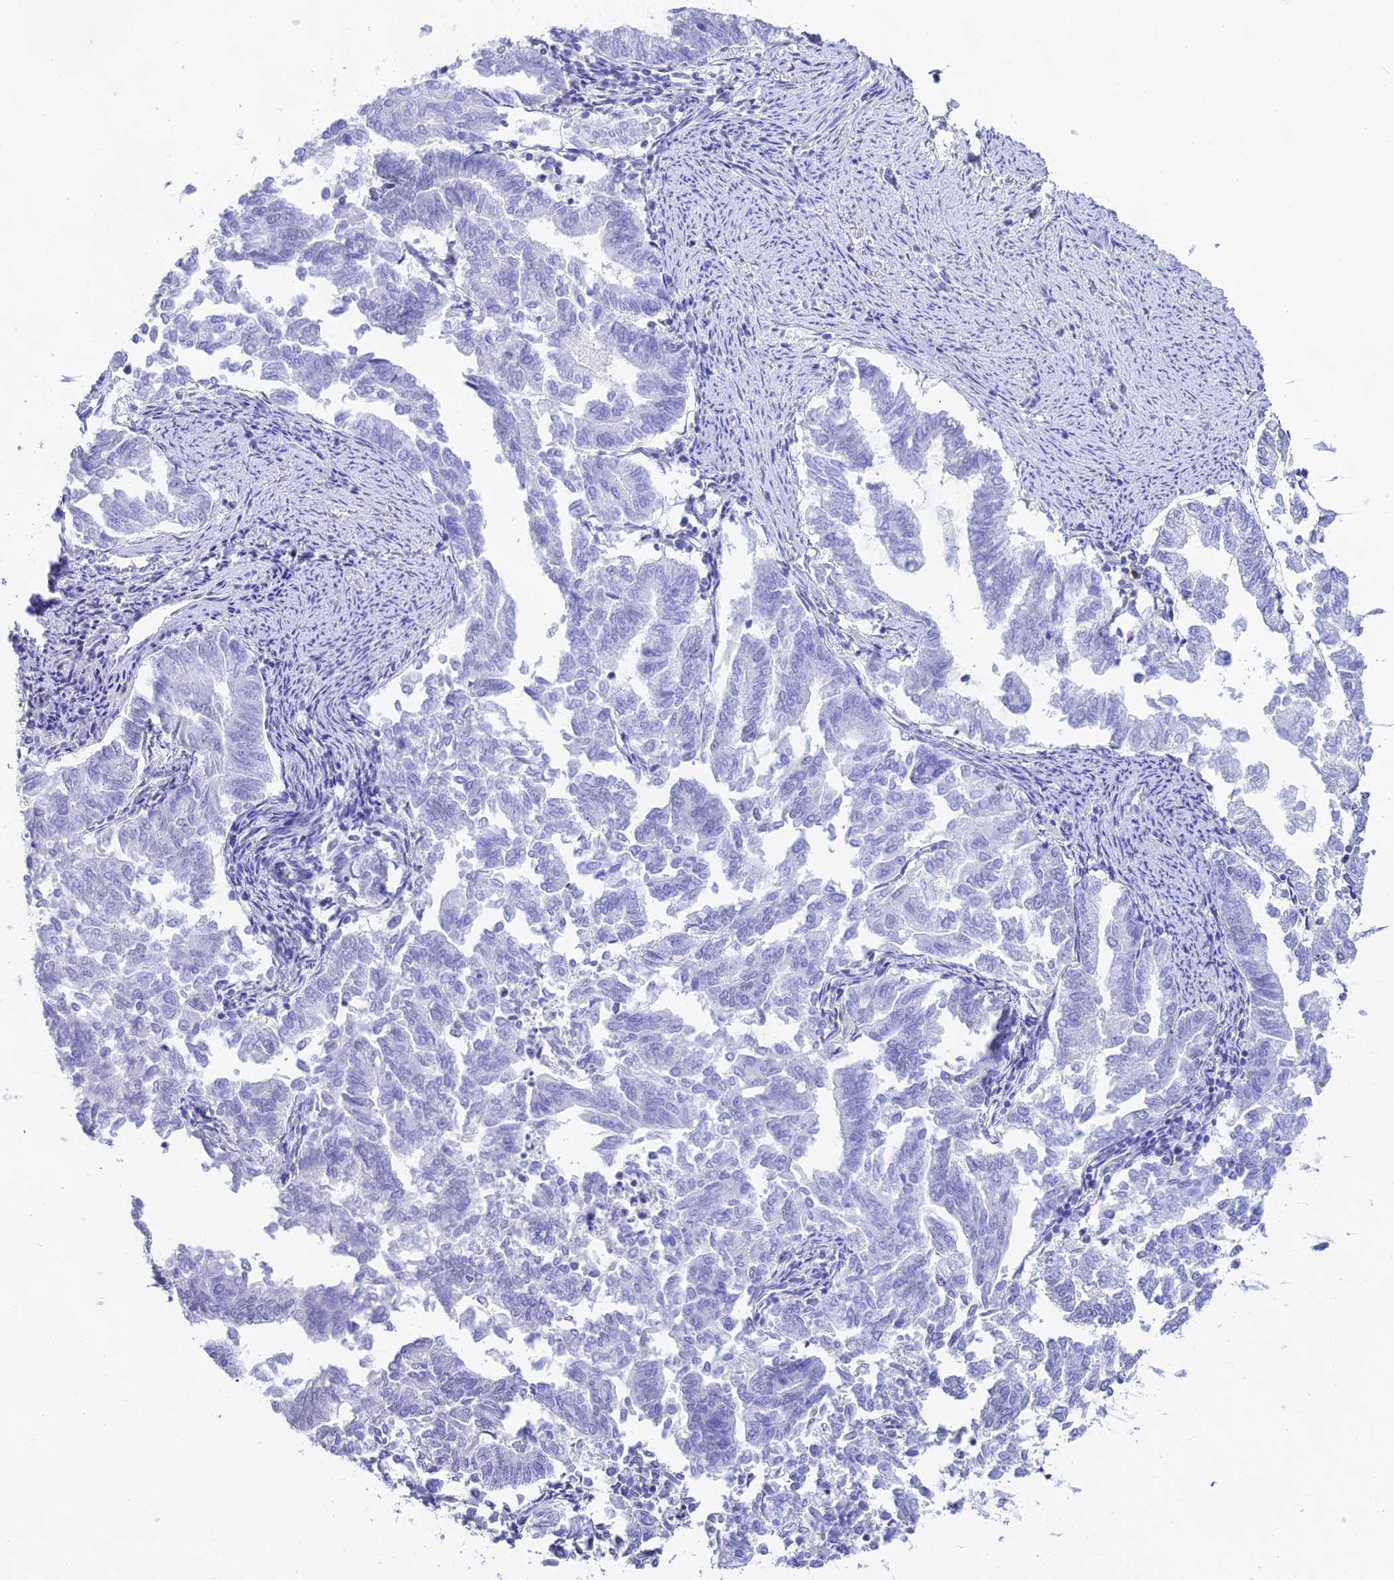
{"staining": {"intensity": "negative", "quantity": "none", "location": "none"}, "tissue": "endometrial cancer", "cell_type": "Tumor cells", "image_type": "cancer", "snomed": [{"axis": "morphology", "description": "Adenocarcinoma, NOS"}, {"axis": "topography", "description": "Endometrium"}], "caption": "IHC micrograph of human endometrial cancer stained for a protein (brown), which exhibits no expression in tumor cells. Brightfield microscopy of immunohistochemistry stained with DAB (brown) and hematoxylin (blue), captured at high magnification.", "gene": "CGB2", "patient": {"sex": "female", "age": 79}}